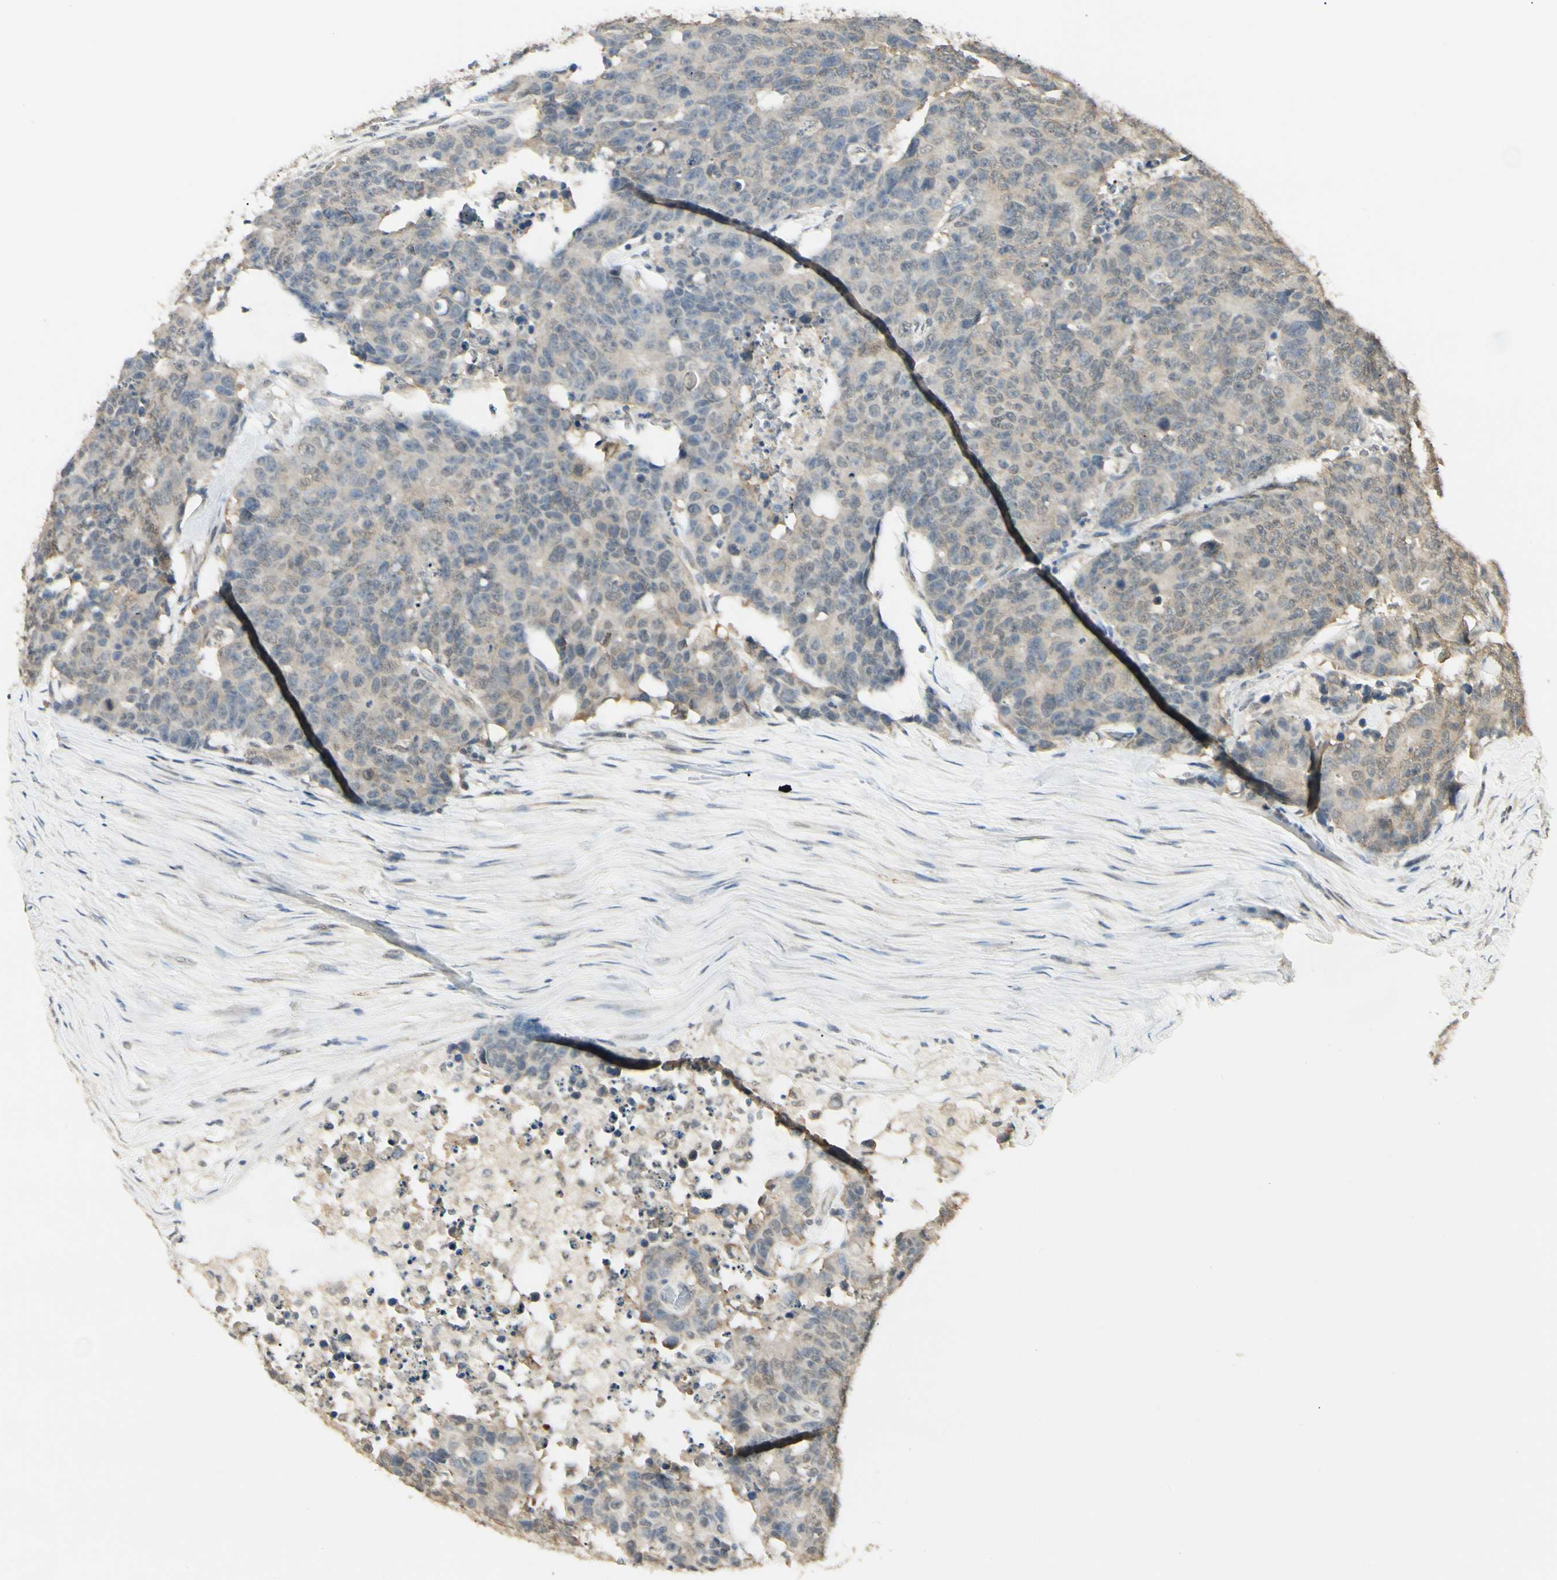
{"staining": {"intensity": "weak", "quantity": ">75%", "location": "cytoplasmic/membranous"}, "tissue": "colorectal cancer", "cell_type": "Tumor cells", "image_type": "cancer", "snomed": [{"axis": "morphology", "description": "Adenocarcinoma, NOS"}, {"axis": "topography", "description": "Colon"}], "caption": "Immunohistochemistry staining of colorectal cancer (adenocarcinoma), which reveals low levels of weak cytoplasmic/membranous expression in about >75% of tumor cells indicating weak cytoplasmic/membranous protein staining. The staining was performed using DAB (brown) for protein detection and nuclei were counterstained in hematoxylin (blue).", "gene": "SGCA", "patient": {"sex": "female", "age": 86}}